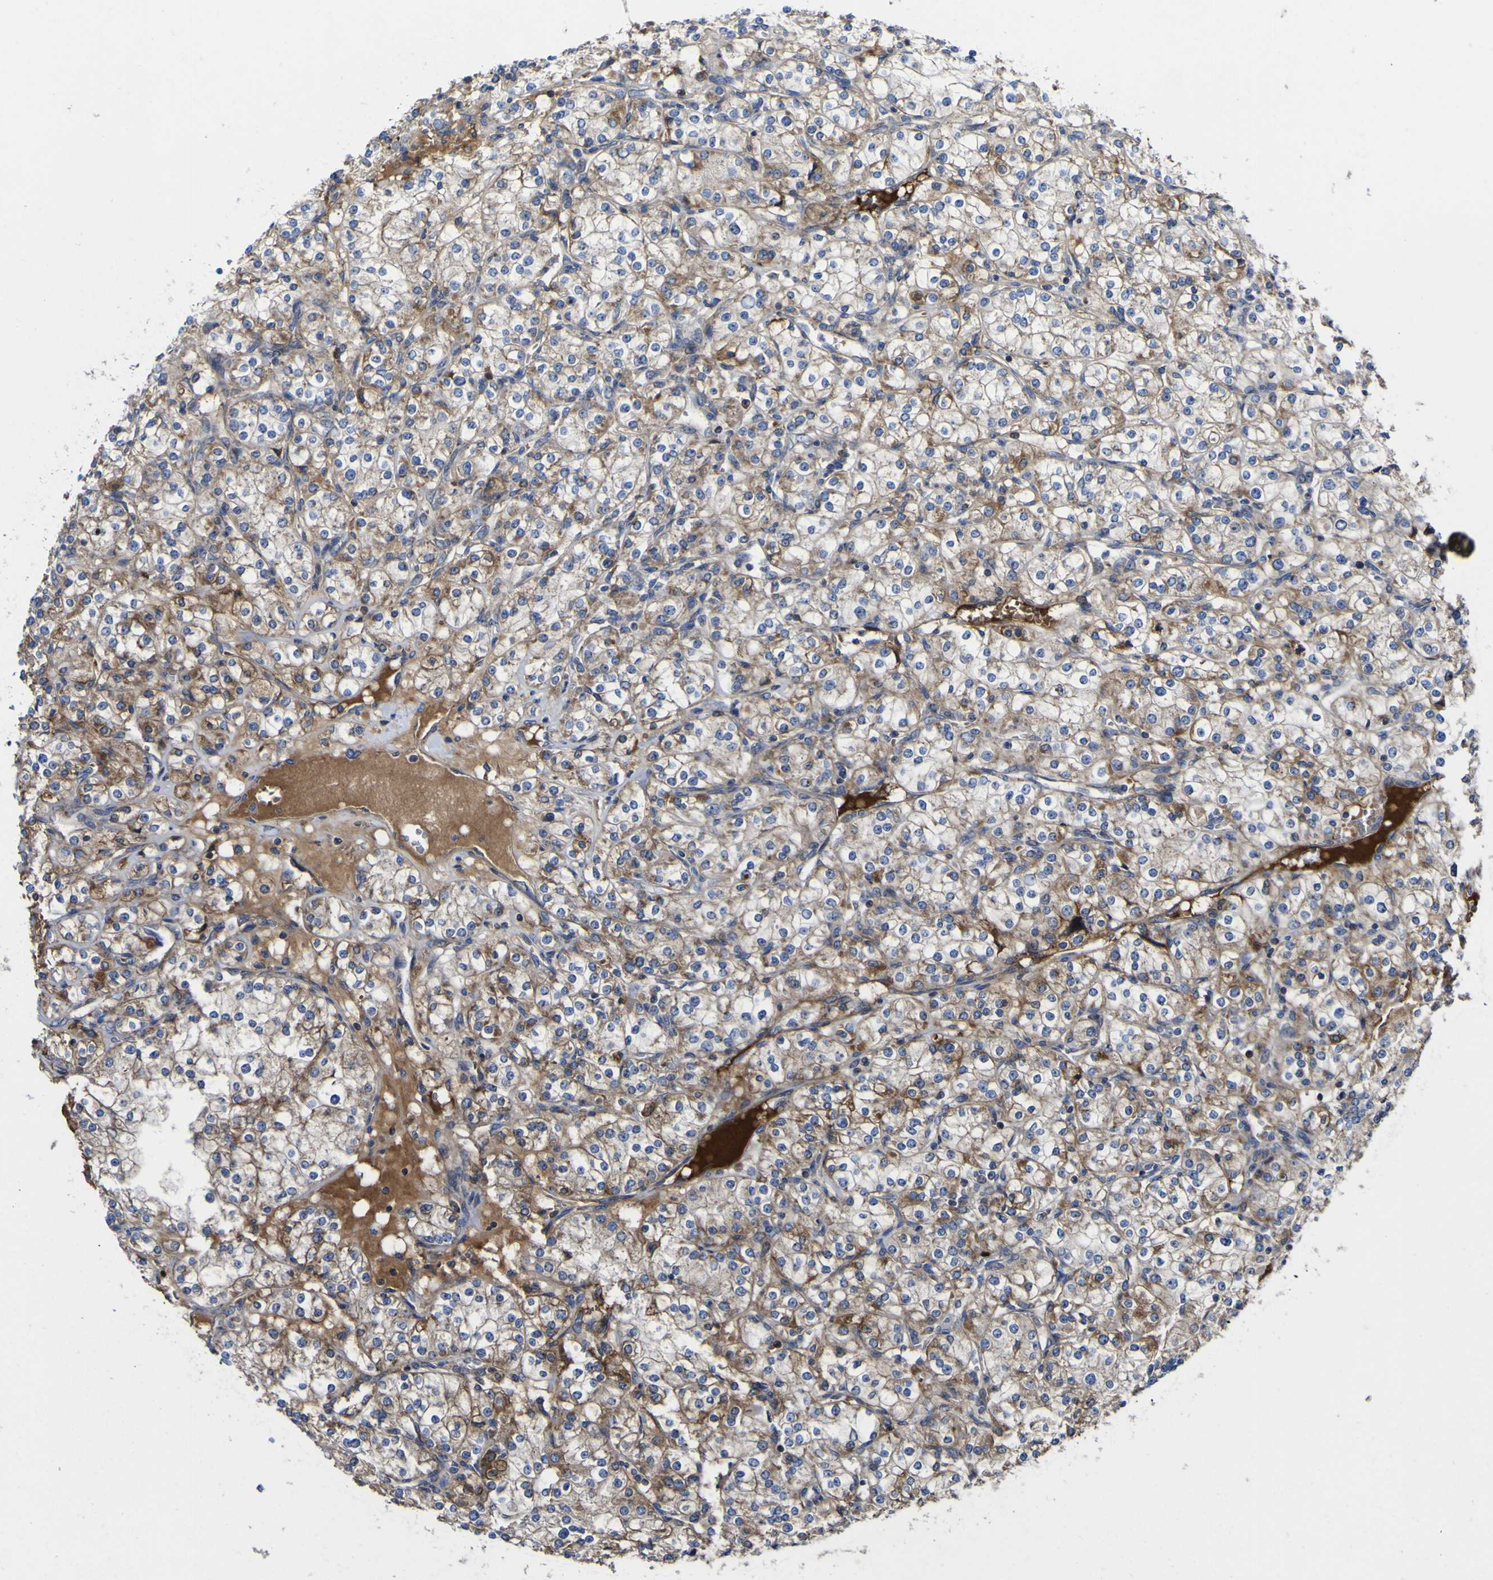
{"staining": {"intensity": "moderate", "quantity": ">75%", "location": "cytoplasmic/membranous"}, "tissue": "renal cancer", "cell_type": "Tumor cells", "image_type": "cancer", "snomed": [{"axis": "morphology", "description": "Adenocarcinoma, NOS"}, {"axis": "topography", "description": "Kidney"}], "caption": "Protein expression analysis of adenocarcinoma (renal) exhibits moderate cytoplasmic/membranous positivity in approximately >75% of tumor cells.", "gene": "CCDC90B", "patient": {"sex": "male", "age": 77}}